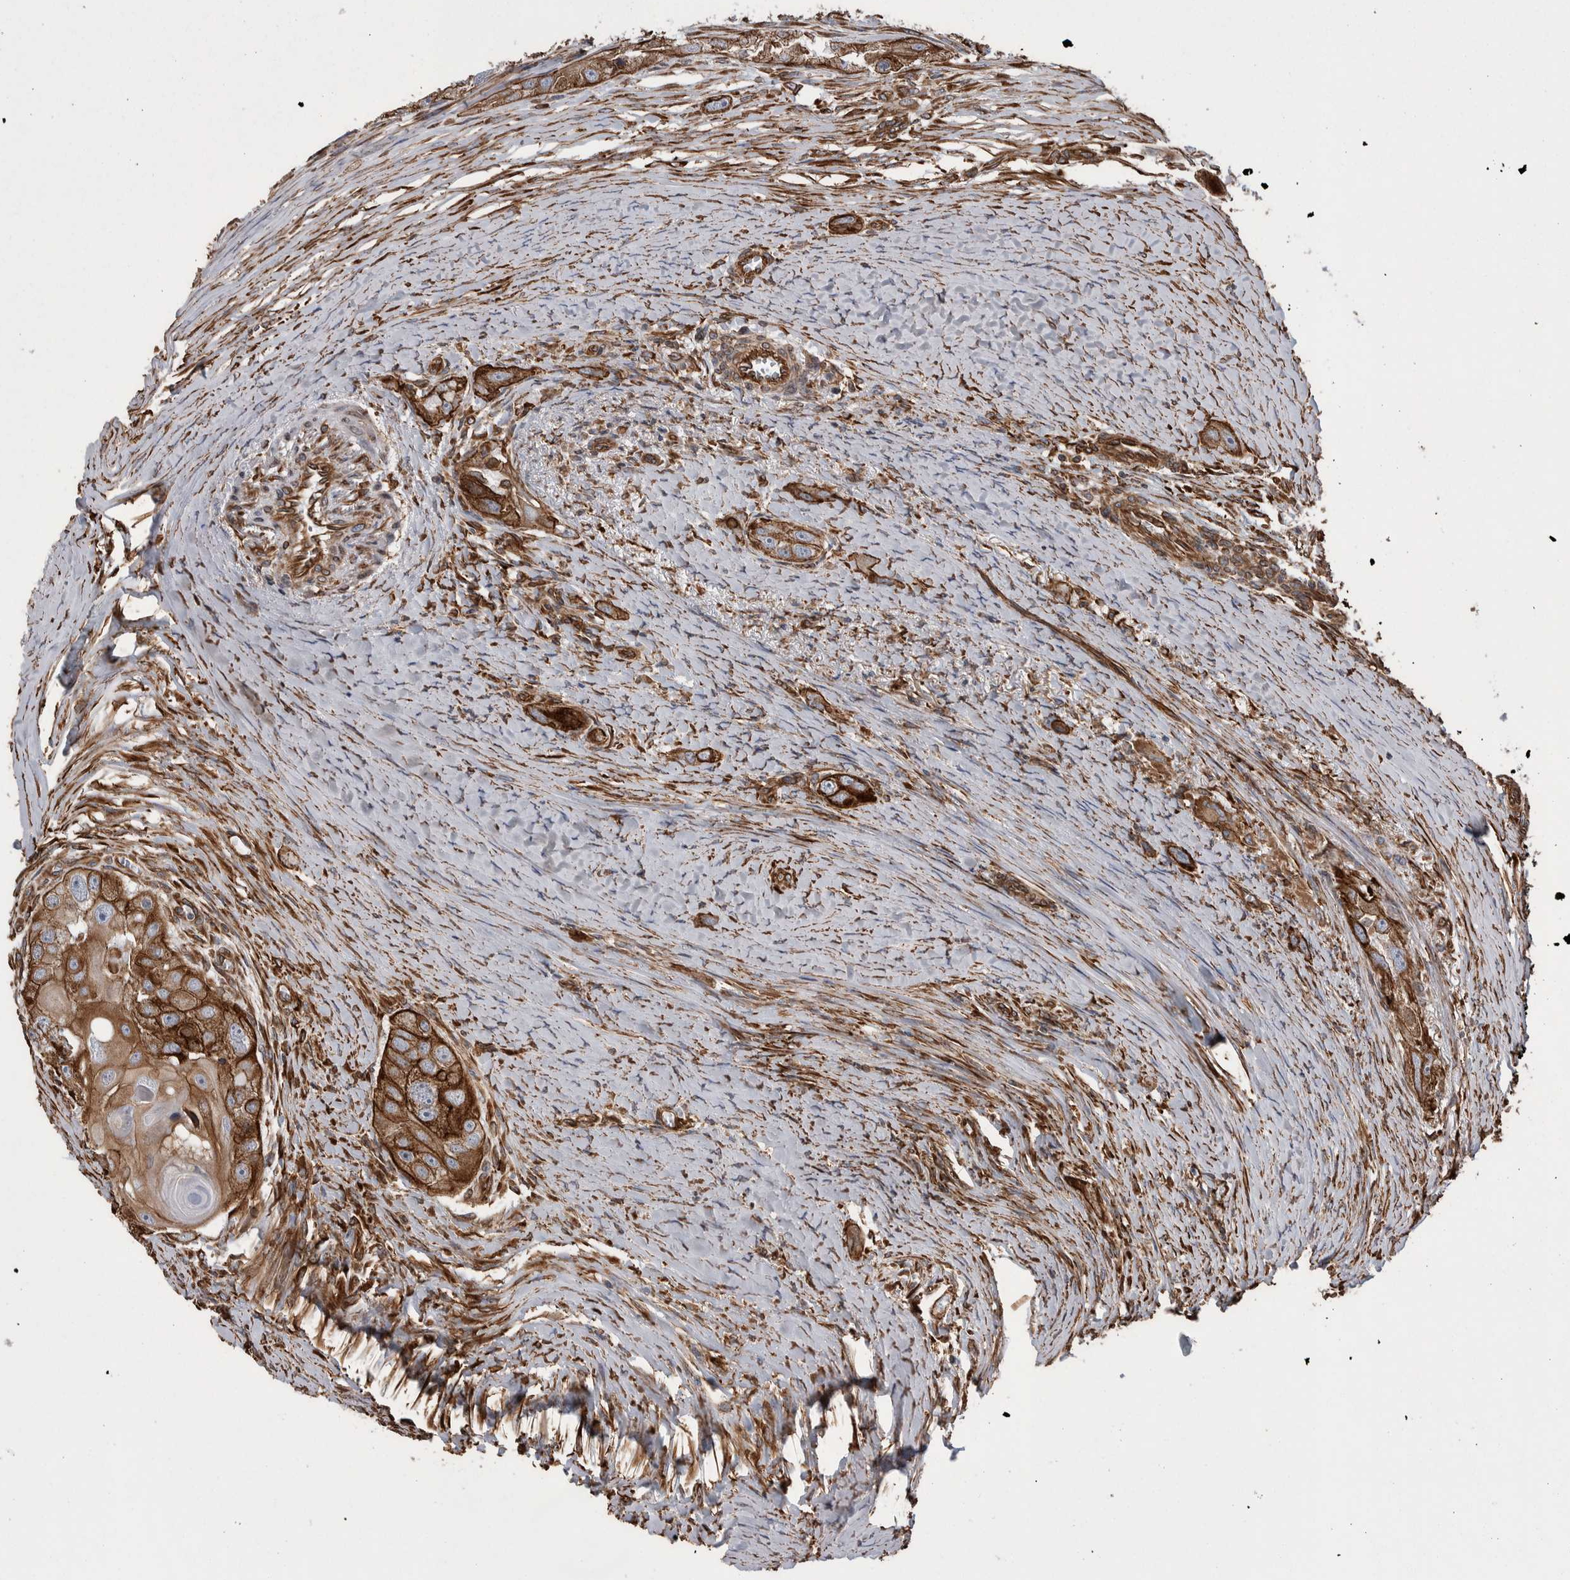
{"staining": {"intensity": "strong", "quantity": ">75%", "location": "cytoplasmic/membranous"}, "tissue": "head and neck cancer", "cell_type": "Tumor cells", "image_type": "cancer", "snomed": [{"axis": "morphology", "description": "Normal tissue, NOS"}, {"axis": "morphology", "description": "Squamous cell carcinoma, NOS"}, {"axis": "topography", "description": "Skeletal muscle"}, {"axis": "topography", "description": "Head-Neck"}], "caption": "About >75% of tumor cells in human squamous cell carcinoma (head and neck) demonstrate strong cytoplasmic/membranous protein staining as visualized by brown immunohistochemical staining.", "gene": "KIF12", "patient": {"sex": "male", "age": 51}}